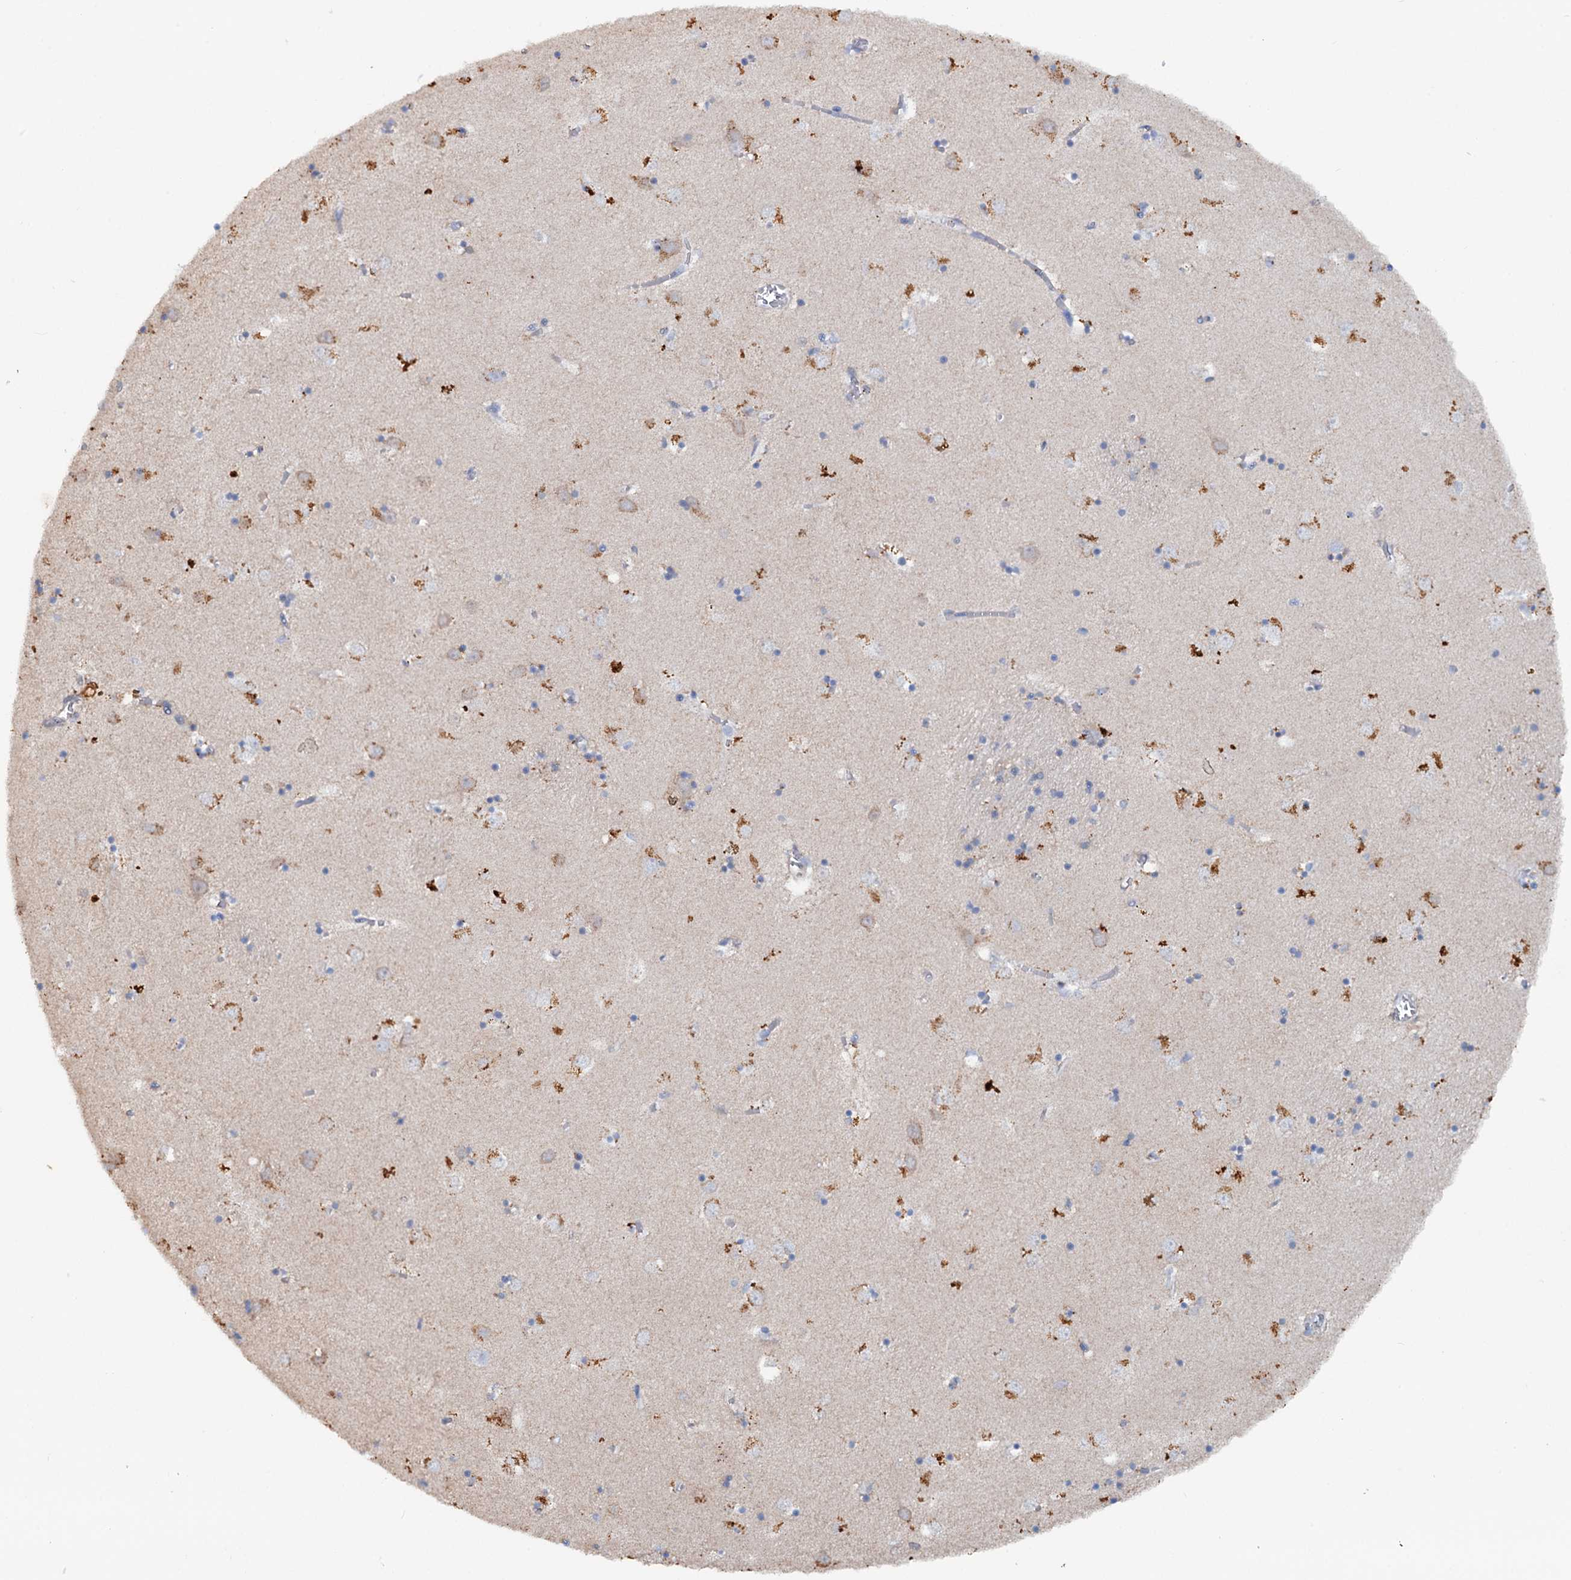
{"staining": {"intensity": "negative", "quantity": "none", "location": "none"}, "tissue": "caudate", "cell_type": "Glial cells", "image_type": "normal", "snomed": [{"axis": "morphology", "description": "Normal tissue, NOS"}, {"axis": "topography", "description": "Lateral ventricle wall"}], "caption": "This is an IHC photomicrograph of unremarkable human caudate. There is no expression in glial cells.", "gene": "IL17RD", "patient": {"sex": "male", "age": 70}}